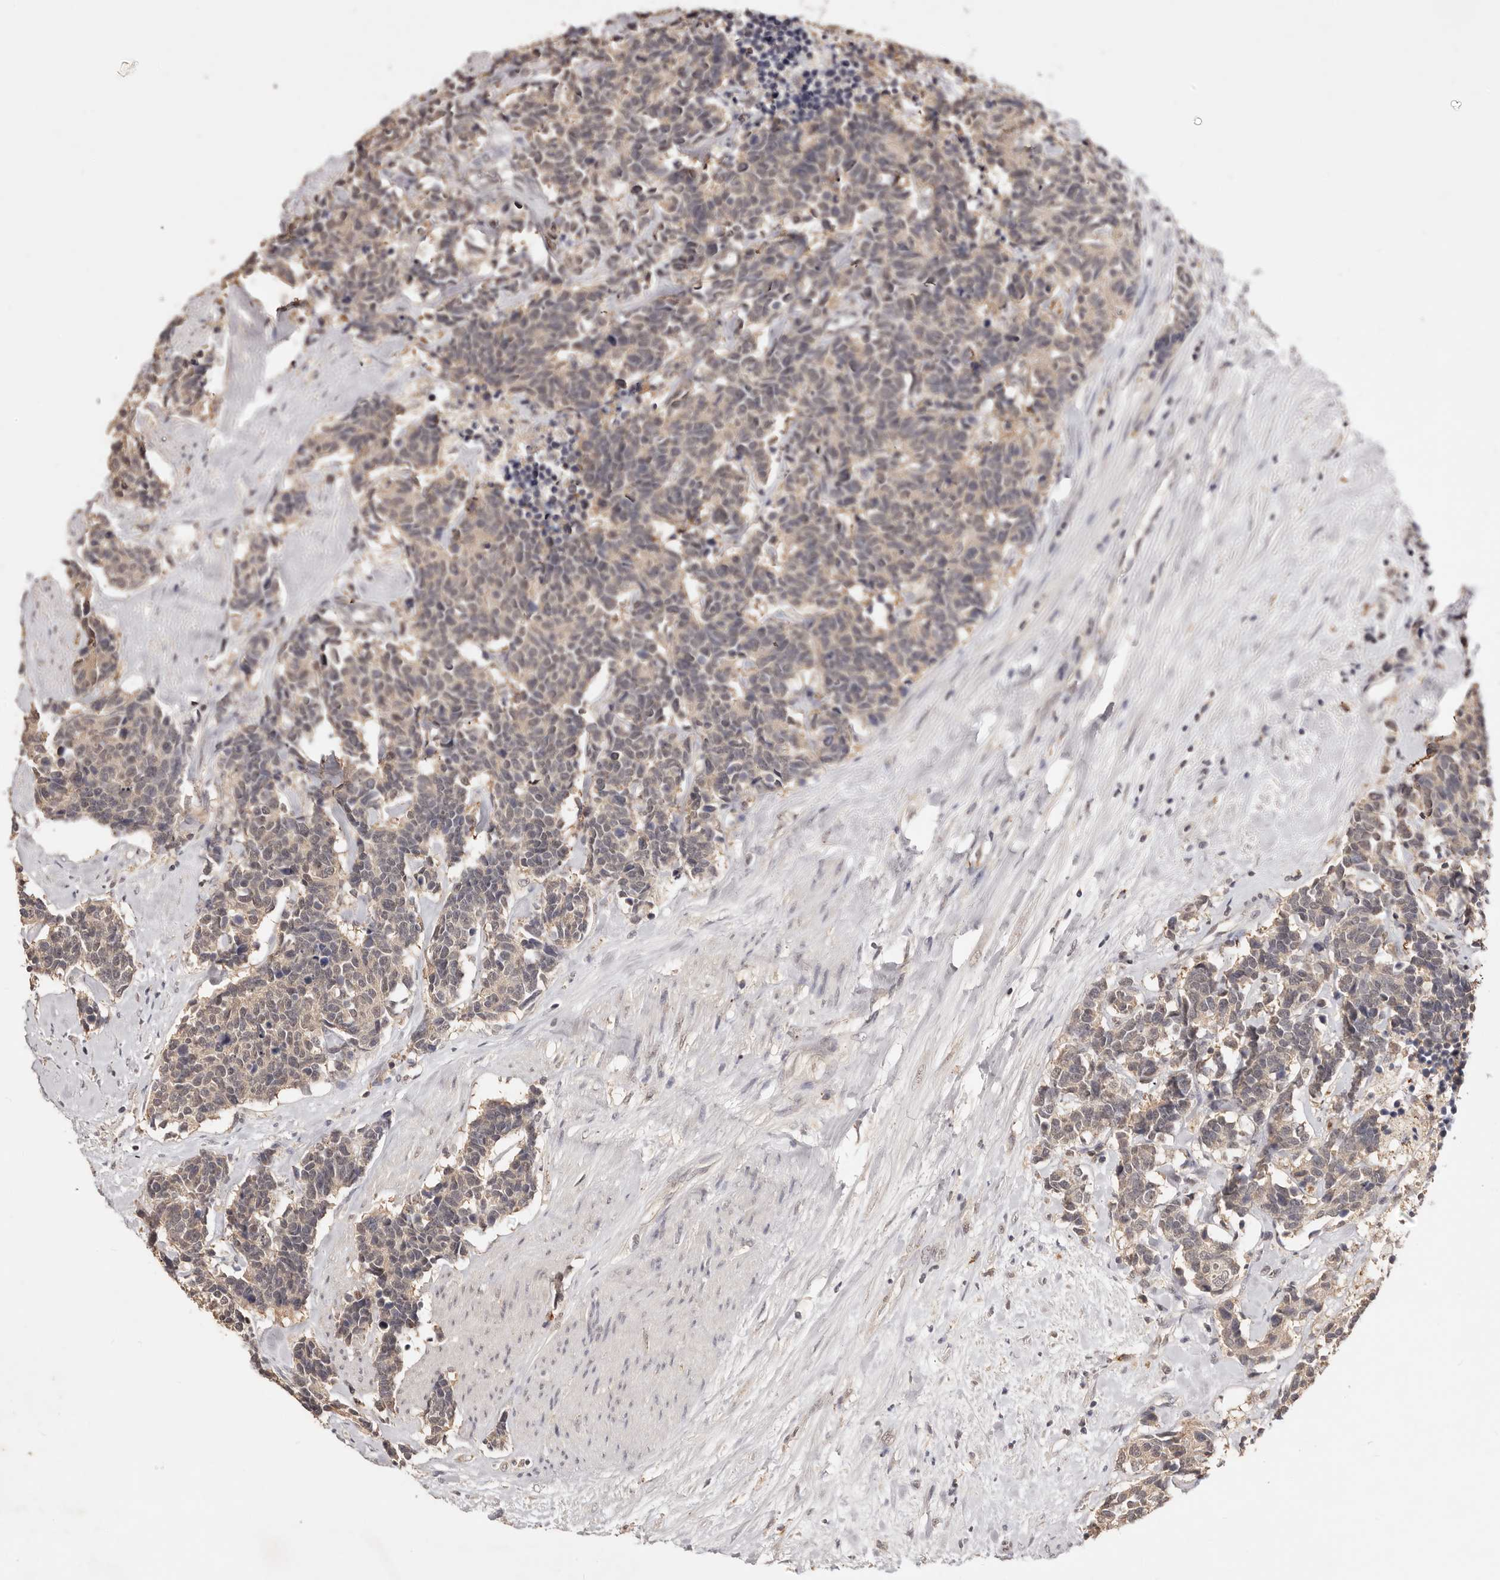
{"staining": {"intensity": "weak", "quantity": "25%-75%", "location": "cytoplasmic/membranous"}, "tissue": "carcinoid", "cell_type": "Tumor cells", "image_type": "cancer", "snomed": [{"axis": "morphology", "description": "Carcinoma, NOS"}, {"axis": "morphology", "description": "Carcinoid, malignant, NOS"}, {"axis": "topography", "description": "Urinary bladder"}], "caption": "Brown immunohistochemical staining in carcinoid exhibits weak cytoplasmic/membranous positivity in approximately 25%-75% of tumor cells. (Stains: DAB (3,3'-diaminobenzidine) in brown, nuclei in blue, Microscopy: brightfield microscopy at high magnification).", "gene": "TSPAN13", "patient": {"sex": "male", "age": 57}}